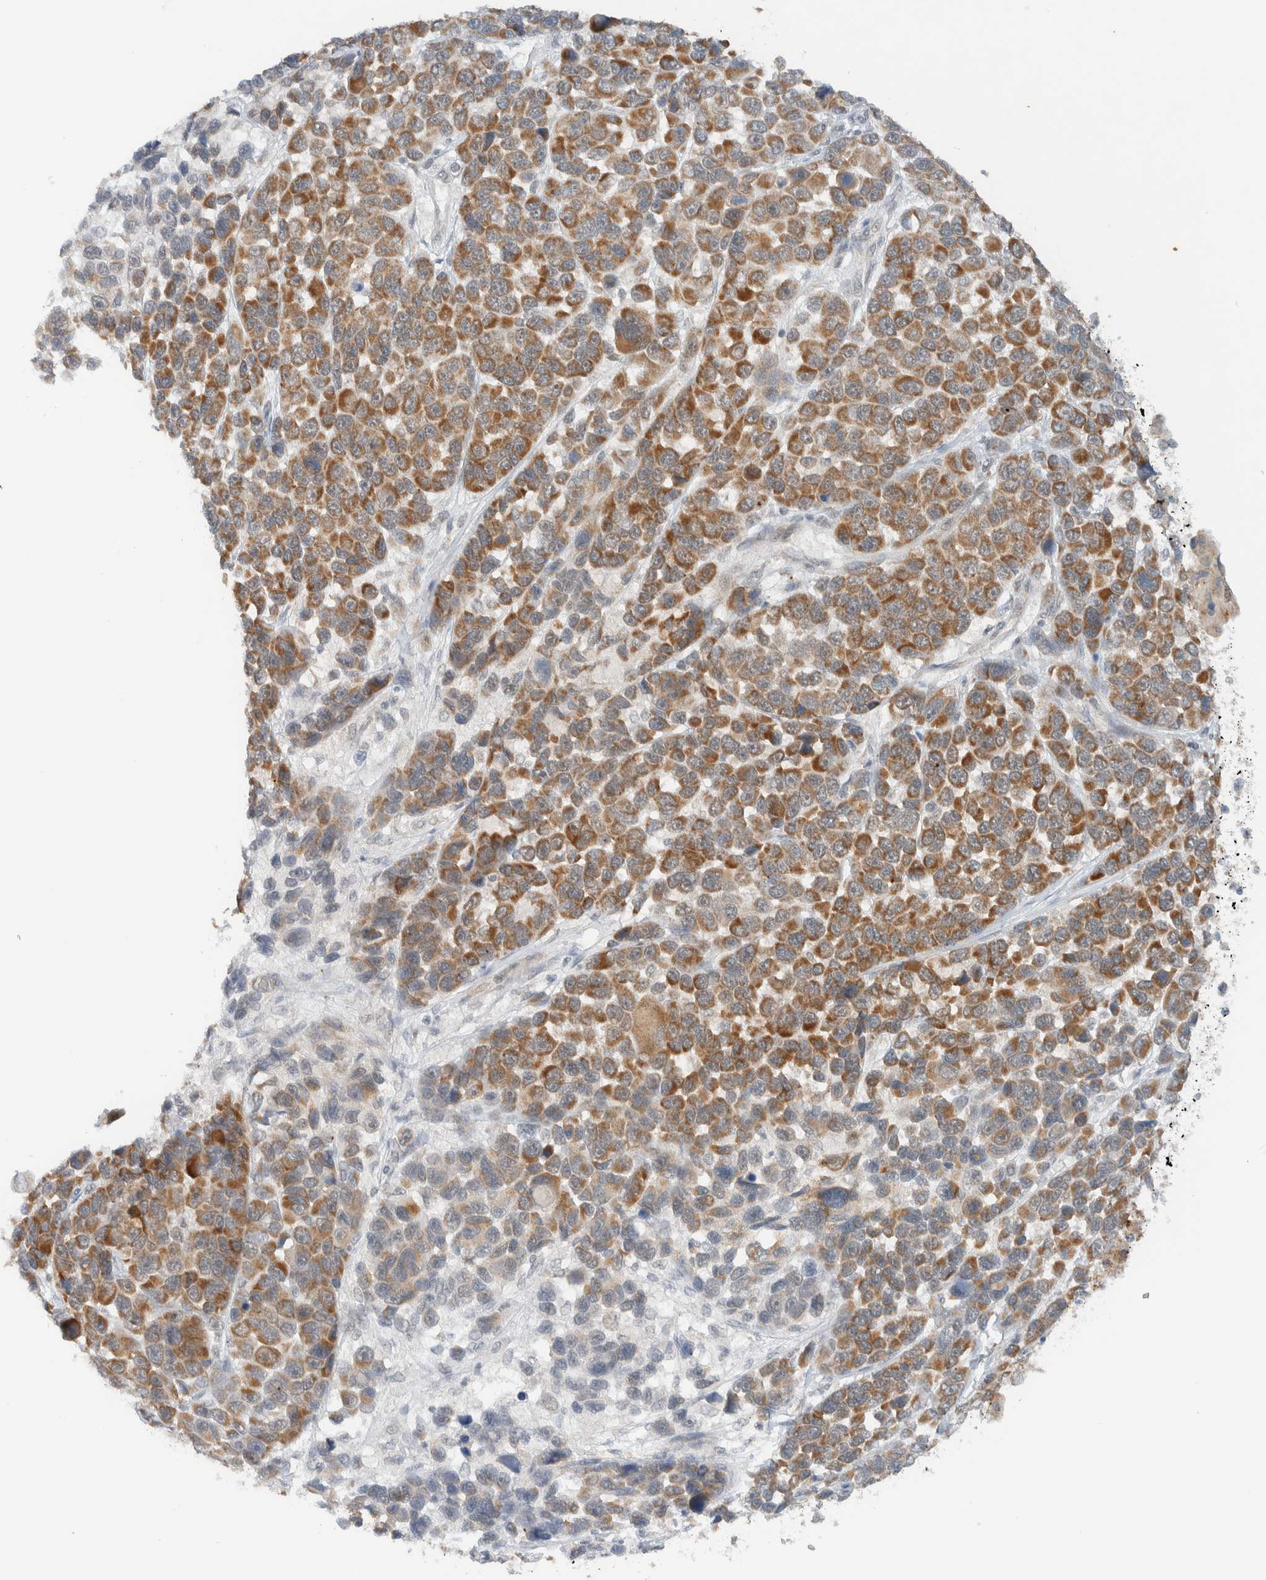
{"staining": {"intensity": "moderate", "quantity": ">75%", "location": "cytoplasmic/membranous"}, "tissue": "melanoma", "cell_type": "Tumor cells", "image_type": "cancer", "snomed": [{"axis": "morphology", "description": "Malignant melanoma, NOS"}, {"axis": "topography", "description": "Skin"}], "caption": "Moderate cytoplasmic/membranous staining is present in about >75% of tumor cells in malignant melanoma.", "gene": "MRPL41", "patient": {"sex": "male", "age": 53}}